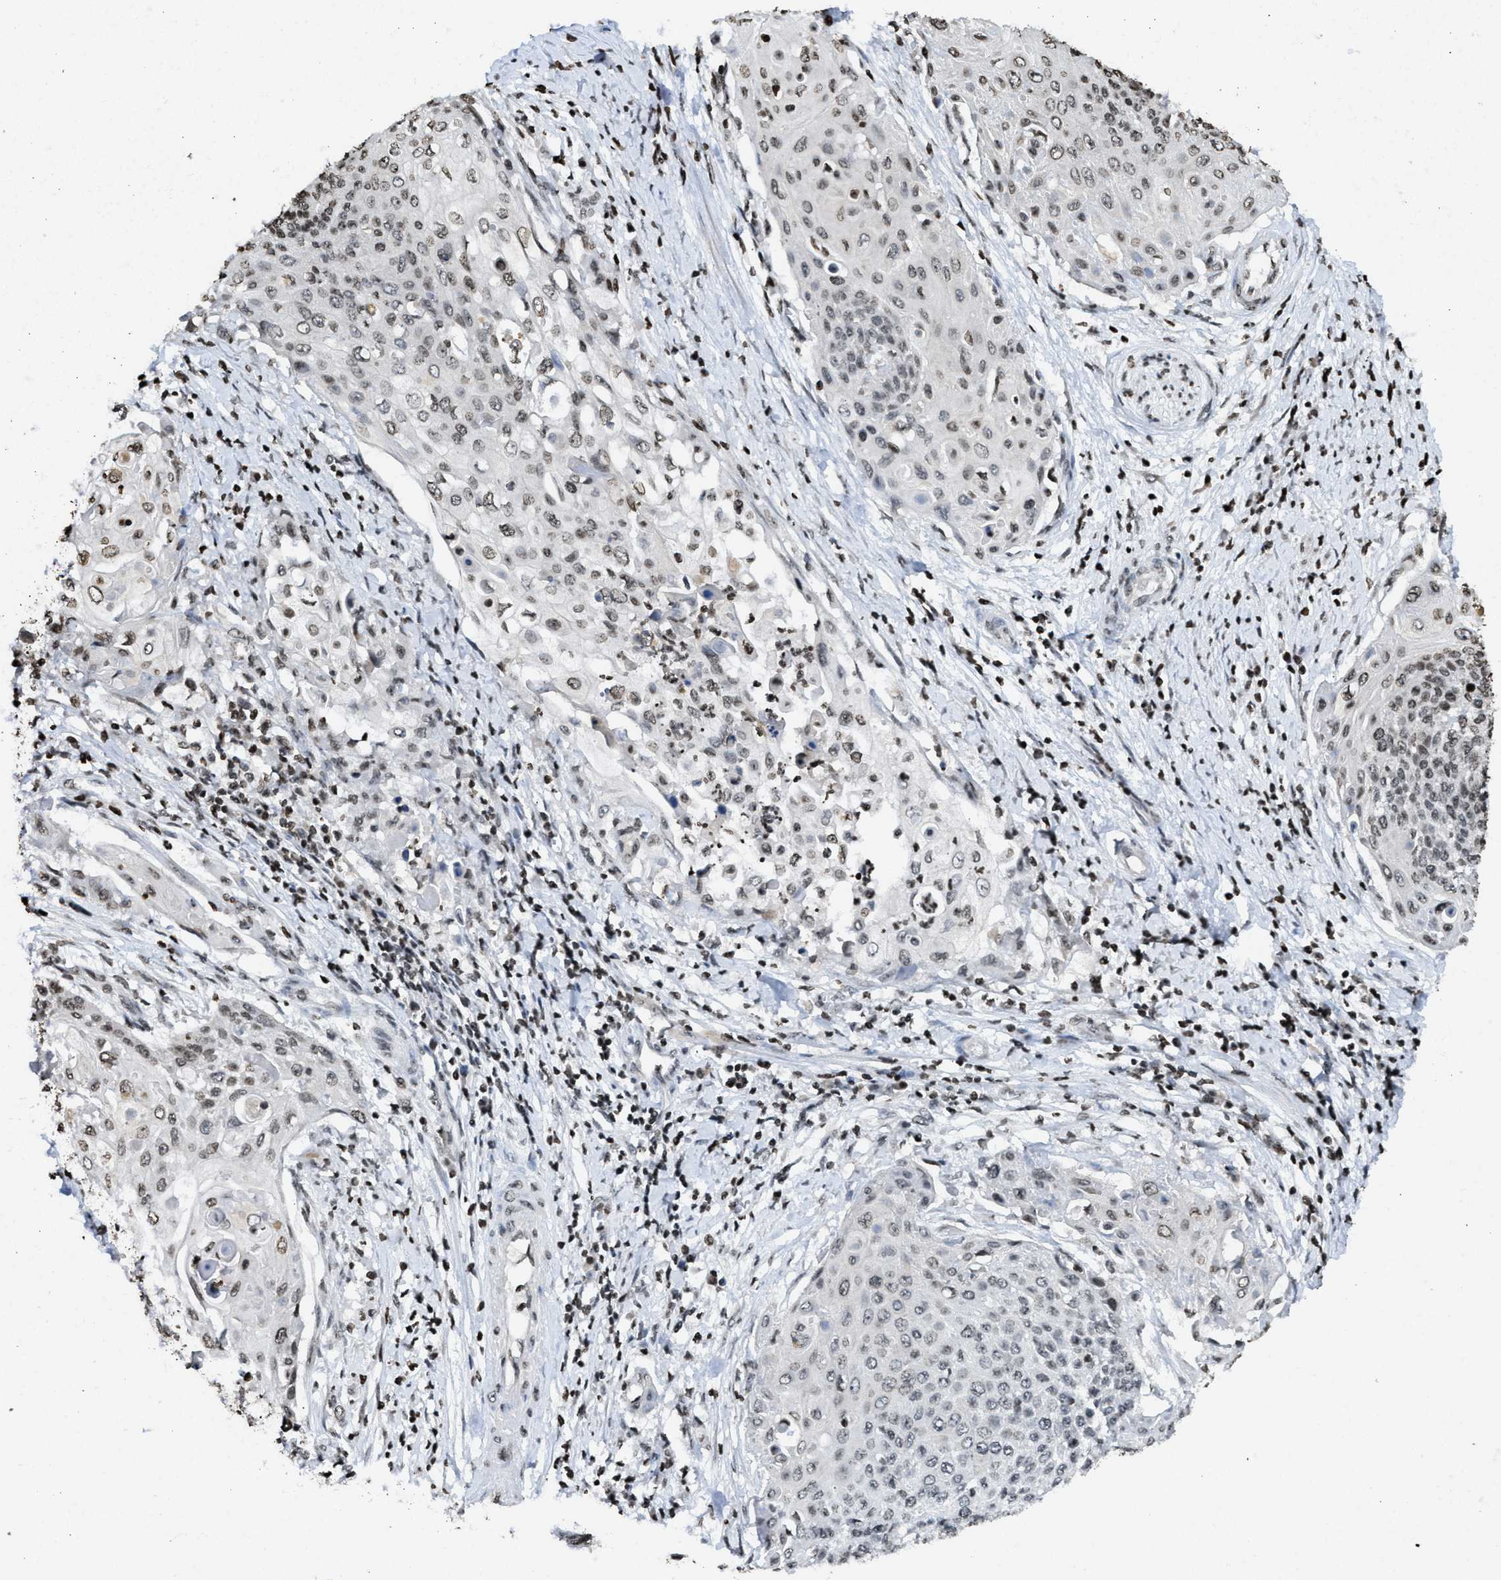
{"staining": {"intensity": "weak", "quantity": ">75%", "location": "nuclear"}, "tissue": "cervical cancer", "cell_type": "Tumor cells", "image_type": "cancer", "snomed": [{"axis": "morphology", "description": "Squamous cell carcinoma, NOS"}, {"axis": "topography", "description": "Cervix"}], "caption": "High-power microscopy captured an immunohistochemistry (IHC) histopathology image of cervical cancer, revealing weak nuclear positivity in approximately >75% of tumor cells. (Brightfield microscopy of DAB IHC at high magnification).", "gene": "RRAGC", "patient": {"sex": "female", "age": 39}}